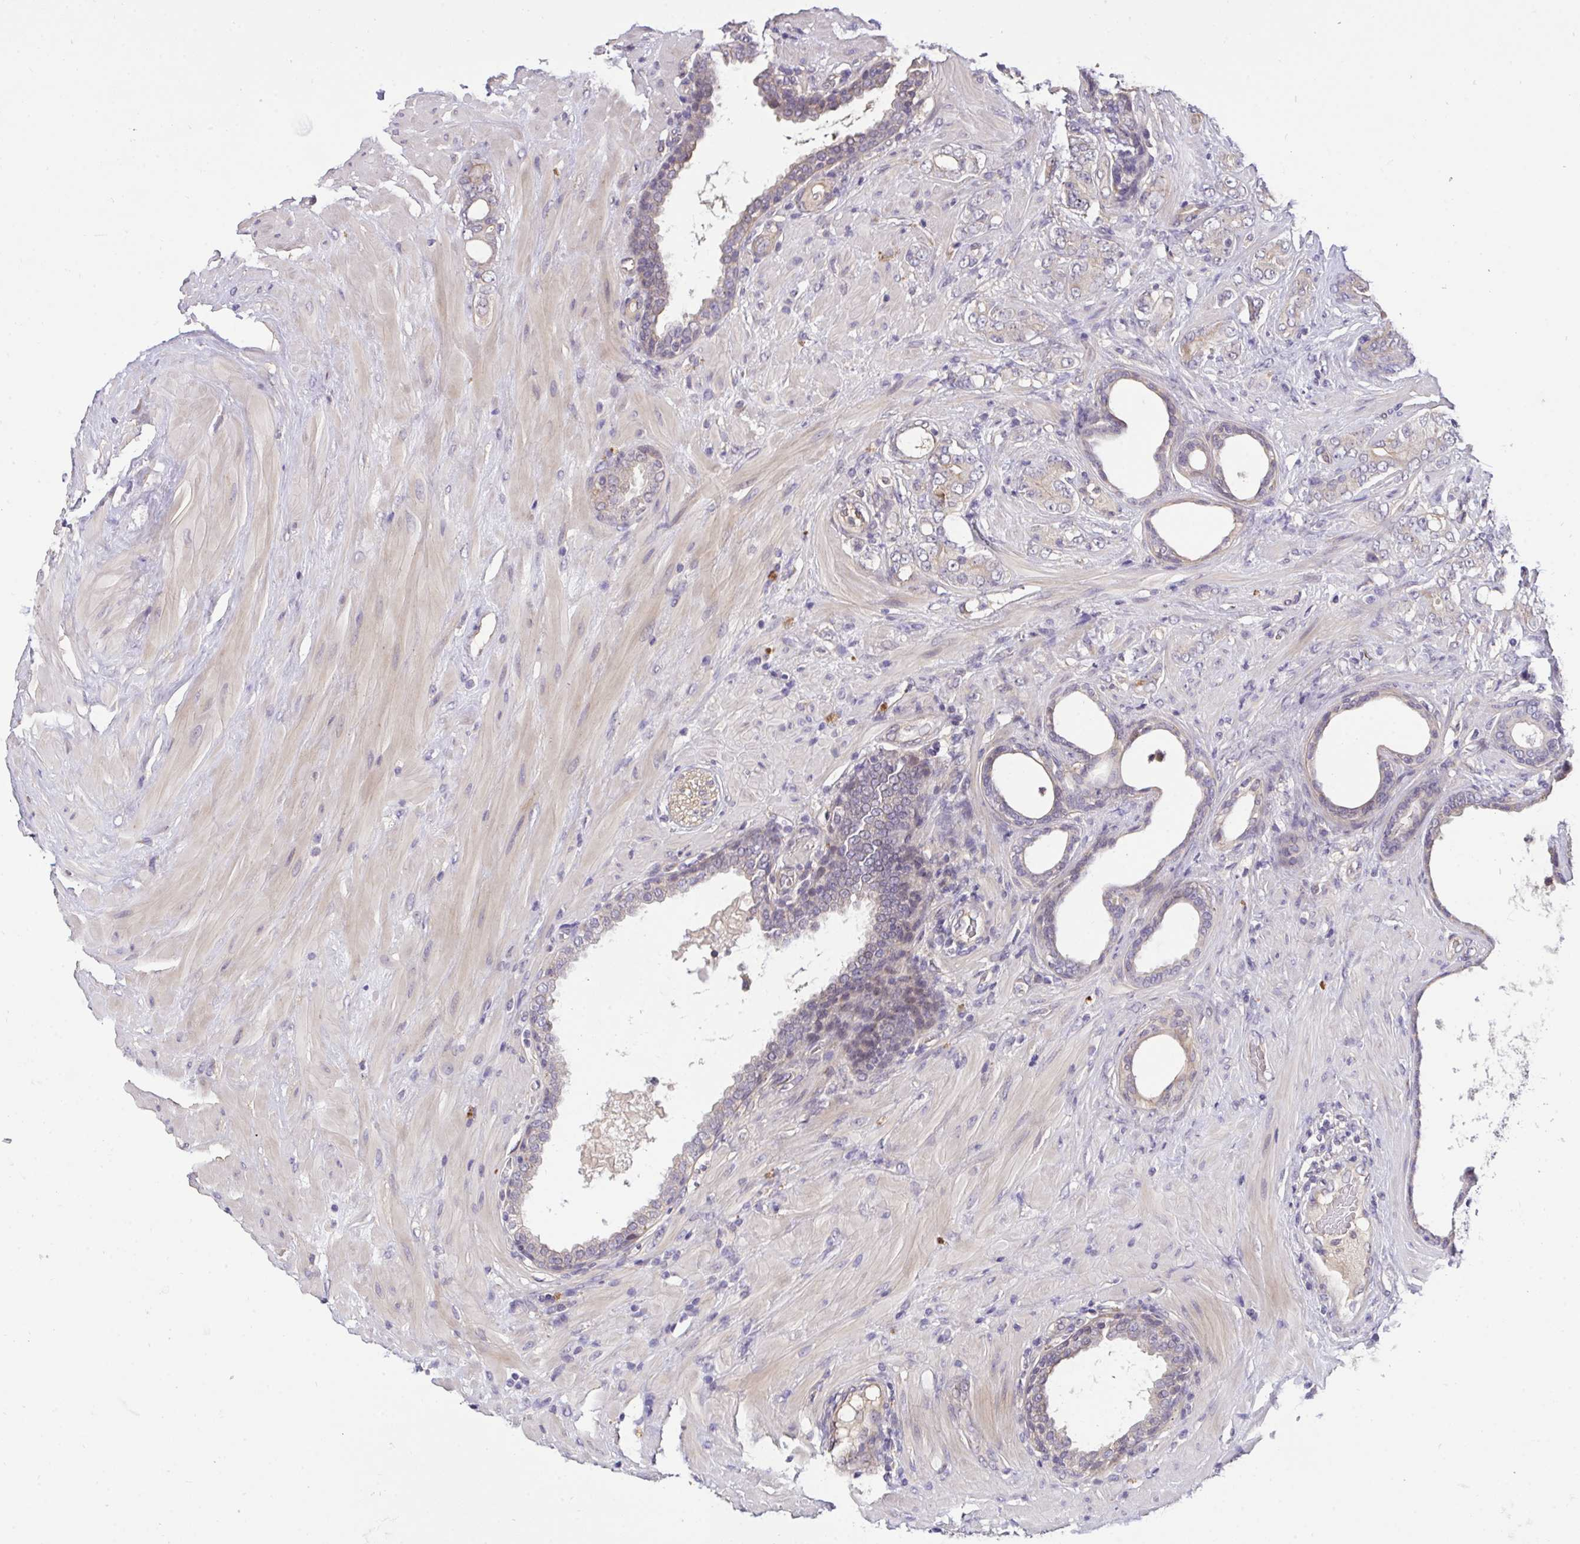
{"staining": {"intensity": "negative", "quantity": "none", "location": "none"}, "tissue": "prostate cancer", "cell_type": "Tumor cells", "image_type": "cancer", "snomed": [{"axis": "morphology", "description": "Adenocarcinoma, High grade"}, {"axis": "topography", "description": "Prostate"}], "caption": "IHC micrograph of neoplastic tissue: prostate high-grade adenocarcinoma stained with DAB shows no significant protein staining in tumor cells.", "gene": "C19orf54", "patient": {"sex": "male", "age": 62}}